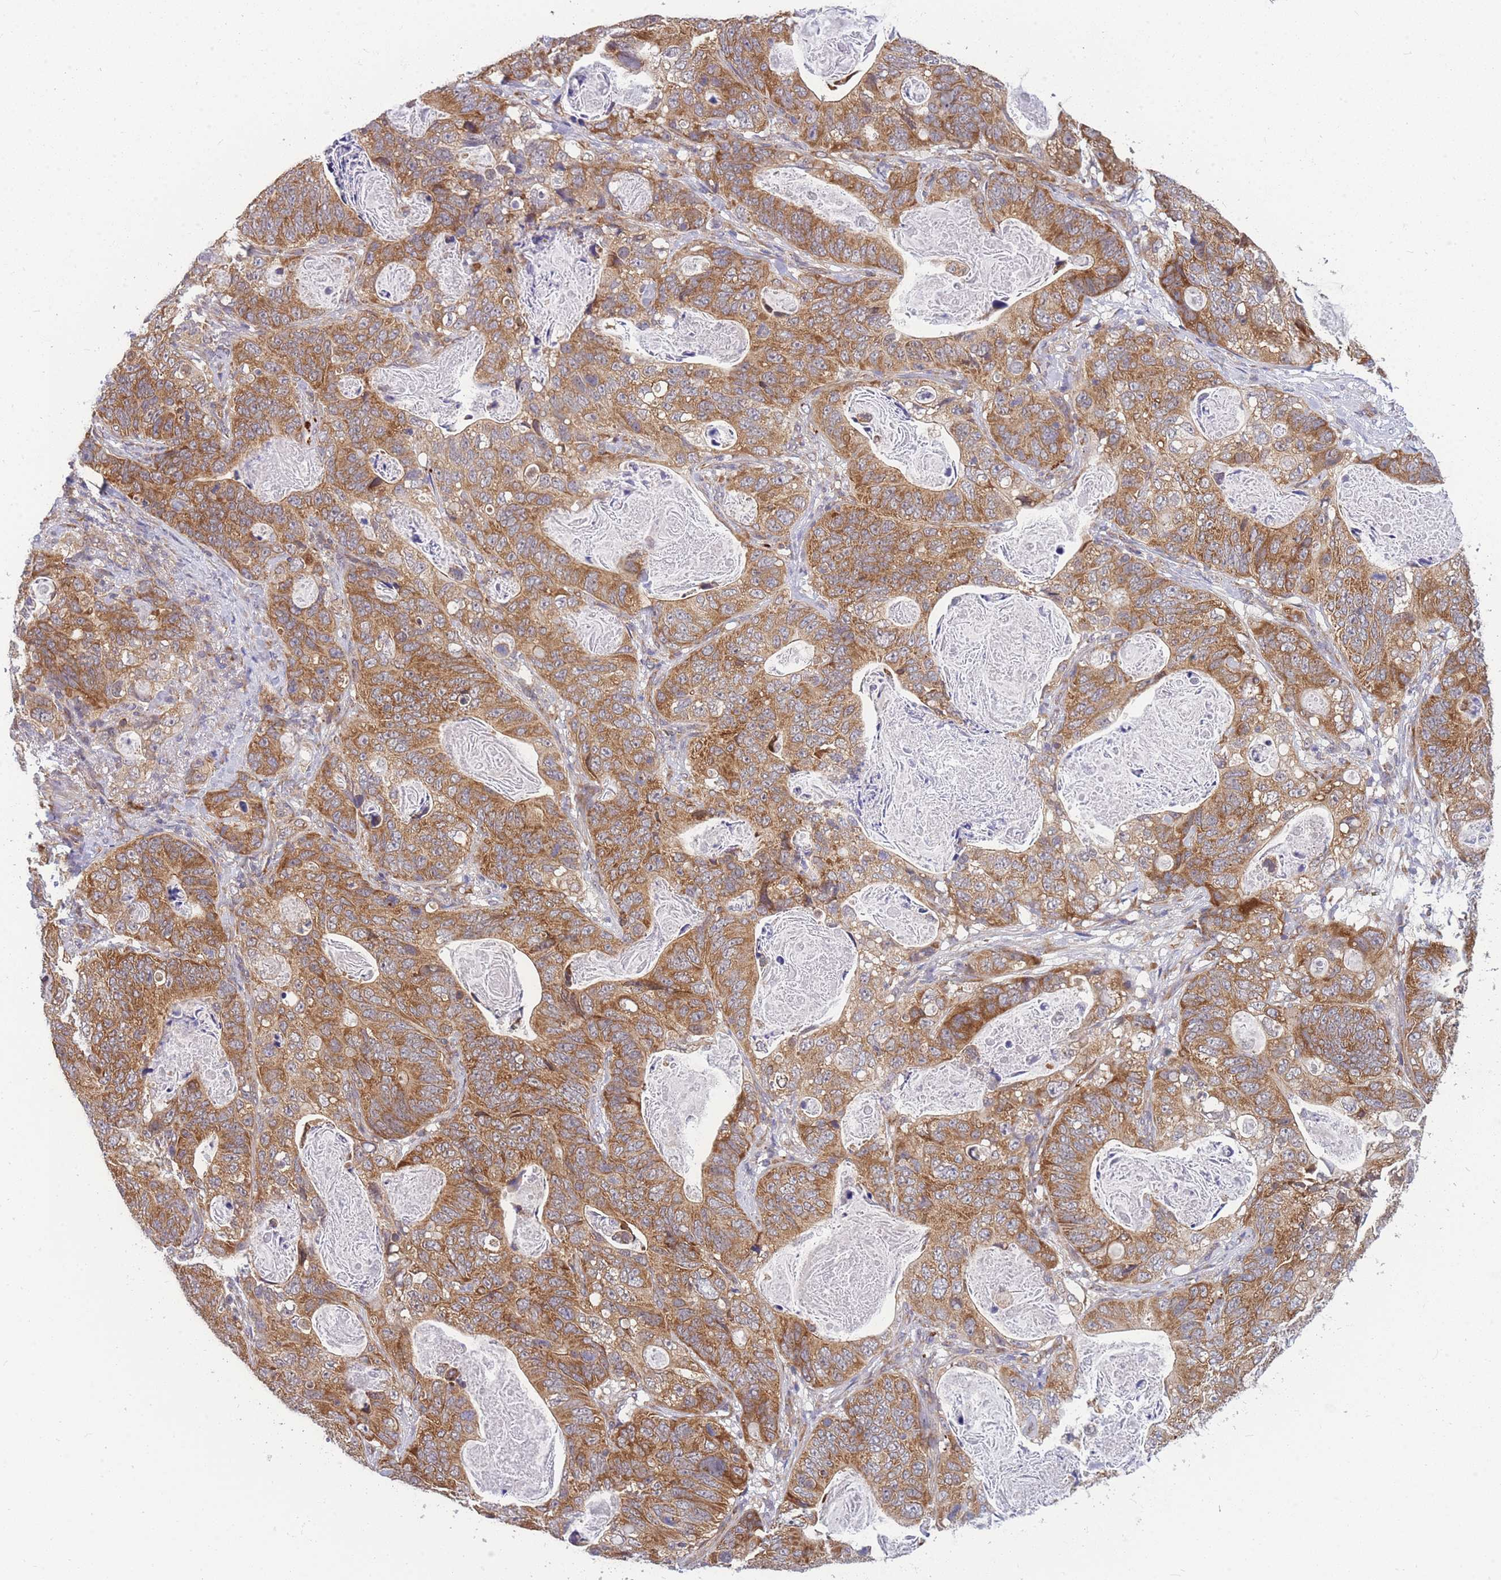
{"staining": {"intensity": "moderate", "quantity": ">75%", "location": "cytoplasmic/membranous"}, "tissue": "stomach cancer", "cell_type": "Tumor cells", "image_type": "cancer", "snomed": [{"axis": "morphology", "description": "Normal tissue, NOS"}, {"axis": "morphology", "description": "Adenocarcinoma, NOS"}, {"axis": "topography", "description": "Stomach"}], "caption": "High-power microscopy captured an IHC micrograph of stomach cancer (adenocarcinoma), revealing moderate cytoplasmic/membranous staining in about >75% of tumor cells. The protein of interest is shown in brown color, while the nuclei are stained blue.", "gene": "MRPL23", "patient": {"sex": "female", "age": 89}}